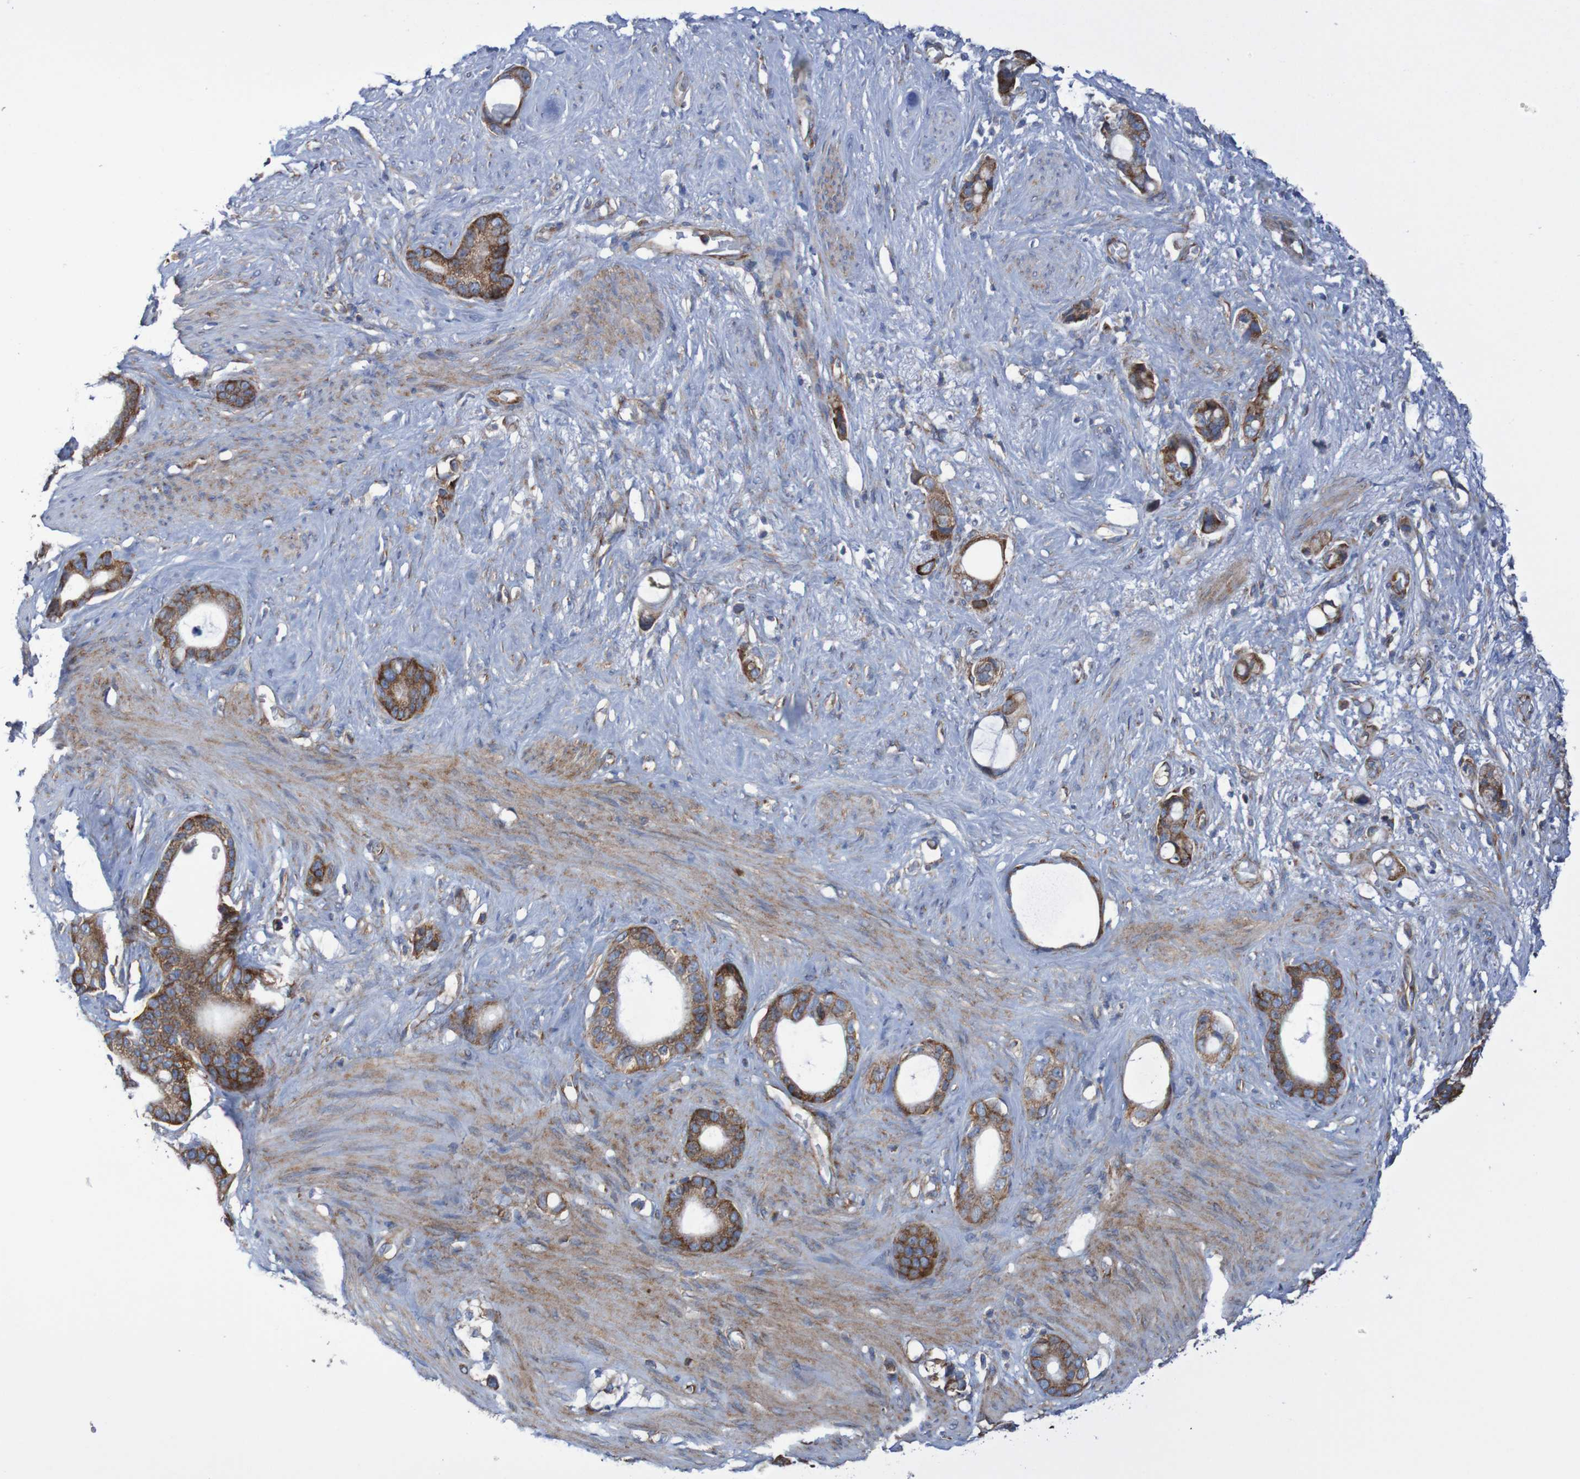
{"staining": {"intensity": "strong", "quantity": ">75%", "location": "cytoplasmic/membranous"}, "tissue": "stomach cancer", "cell_type": "Tumor cells", "image_type": "cancer", "snomed": [{"axis": "morphology", "description": "Adenocarcinoma, NOS"}, {"axis": "topography", "description": "Stomach"}], "caption": "Protein expression analysis of adenocarcinoma (stomach) shows strong cytoplasmic/membranous staining in about >75% of tumor cells.", "gene": "FXR2", "patient": {"sex": "female", "age": 75}}